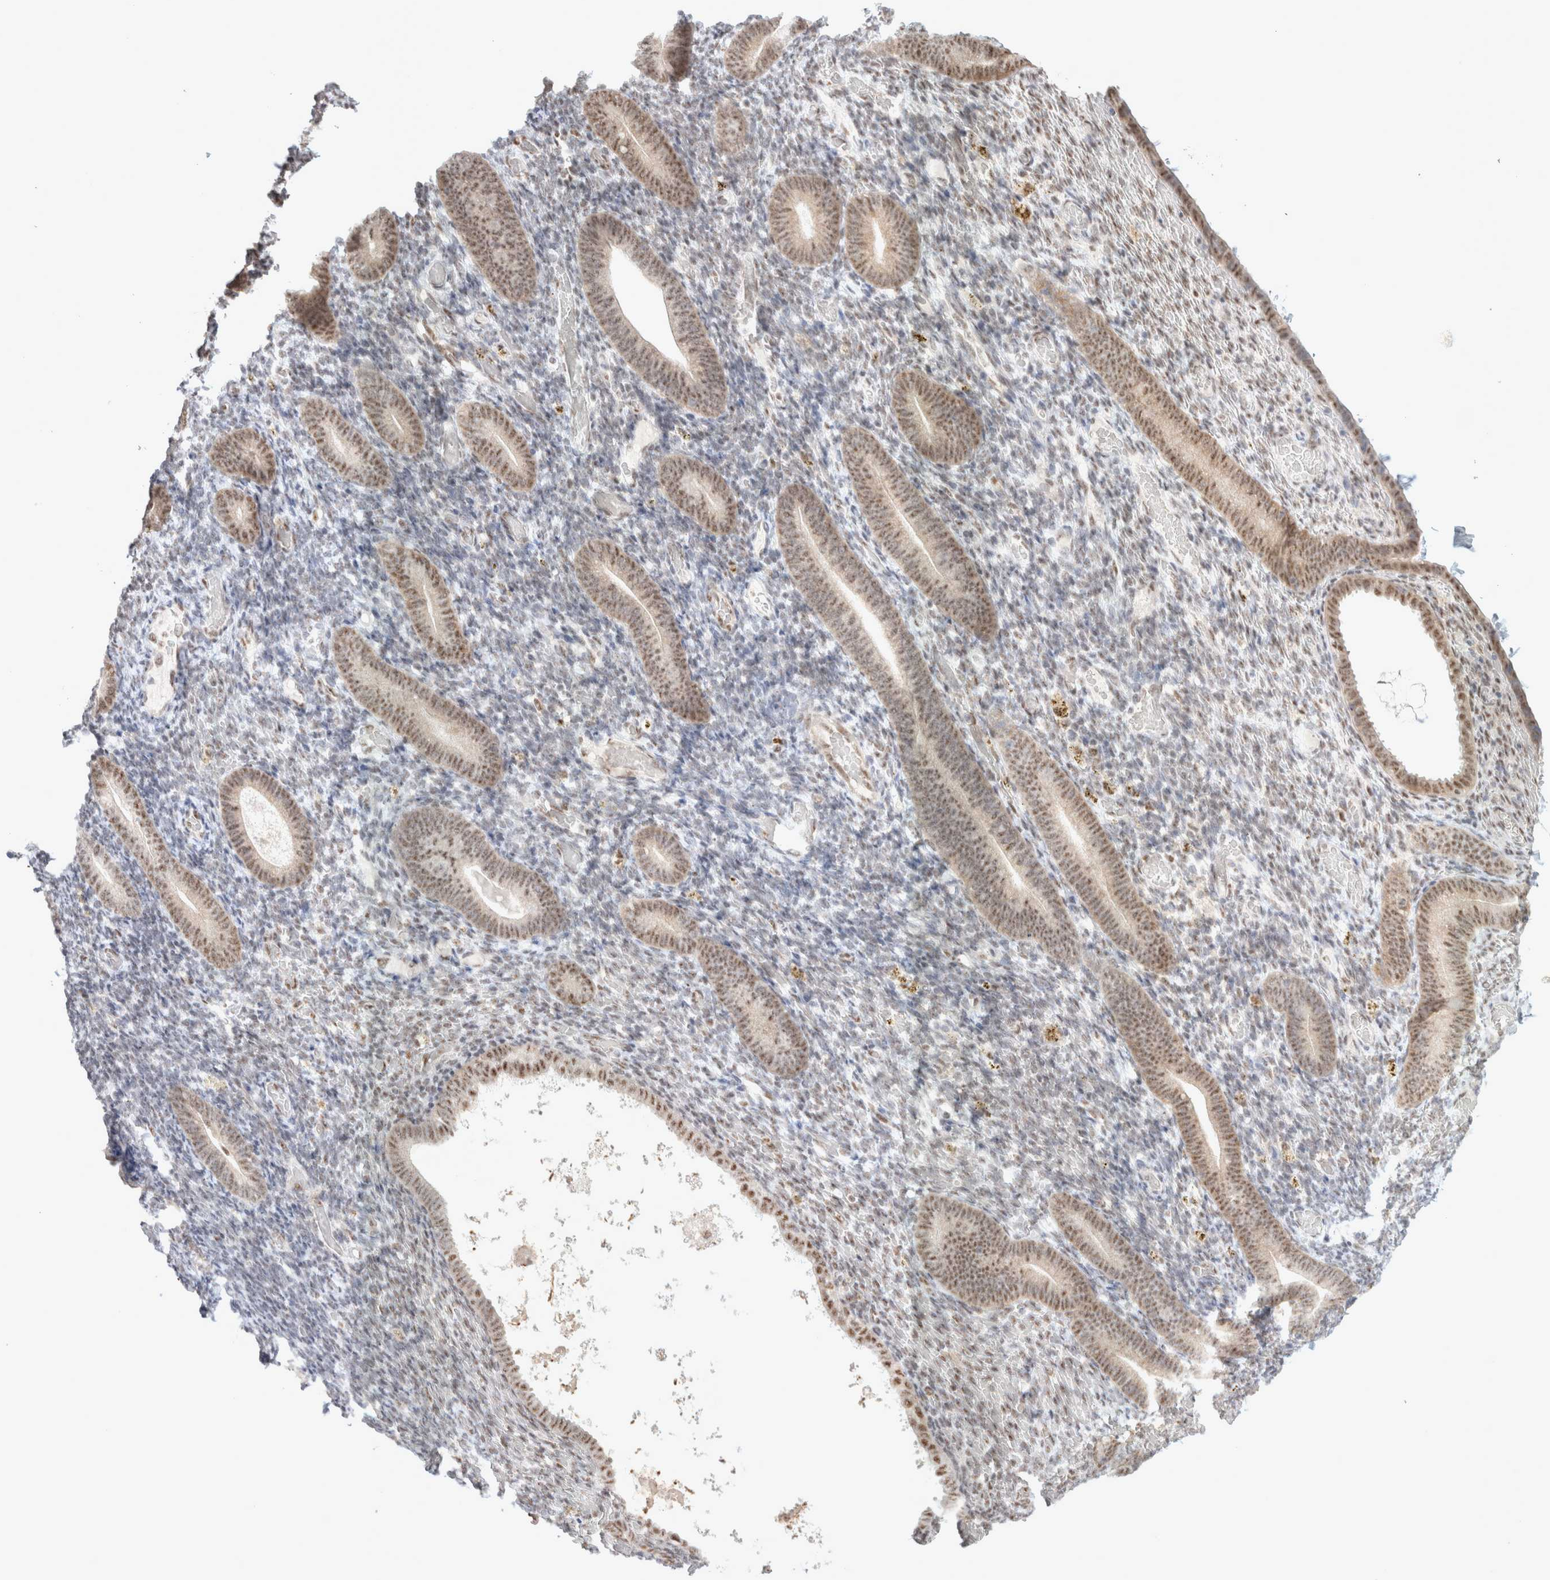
{"staining": {"intensity": "negative", "quantity": "none", "location": "none"}, "tissue": "endometrium", "cell_type": "Cells in endometrial stroma", "image_type": "normal", "snomed": [{"axis": "morphology", "description": "Normal tissue, NOS"}, {"axis": "topography", "description": "Endometrium"}], "caption": "An image of endometrium stained for a protein shows no brown staining in cells in endometrial stroma.", "gene": "TRMT12", "patient": {"sex": "female", "age": 51}}